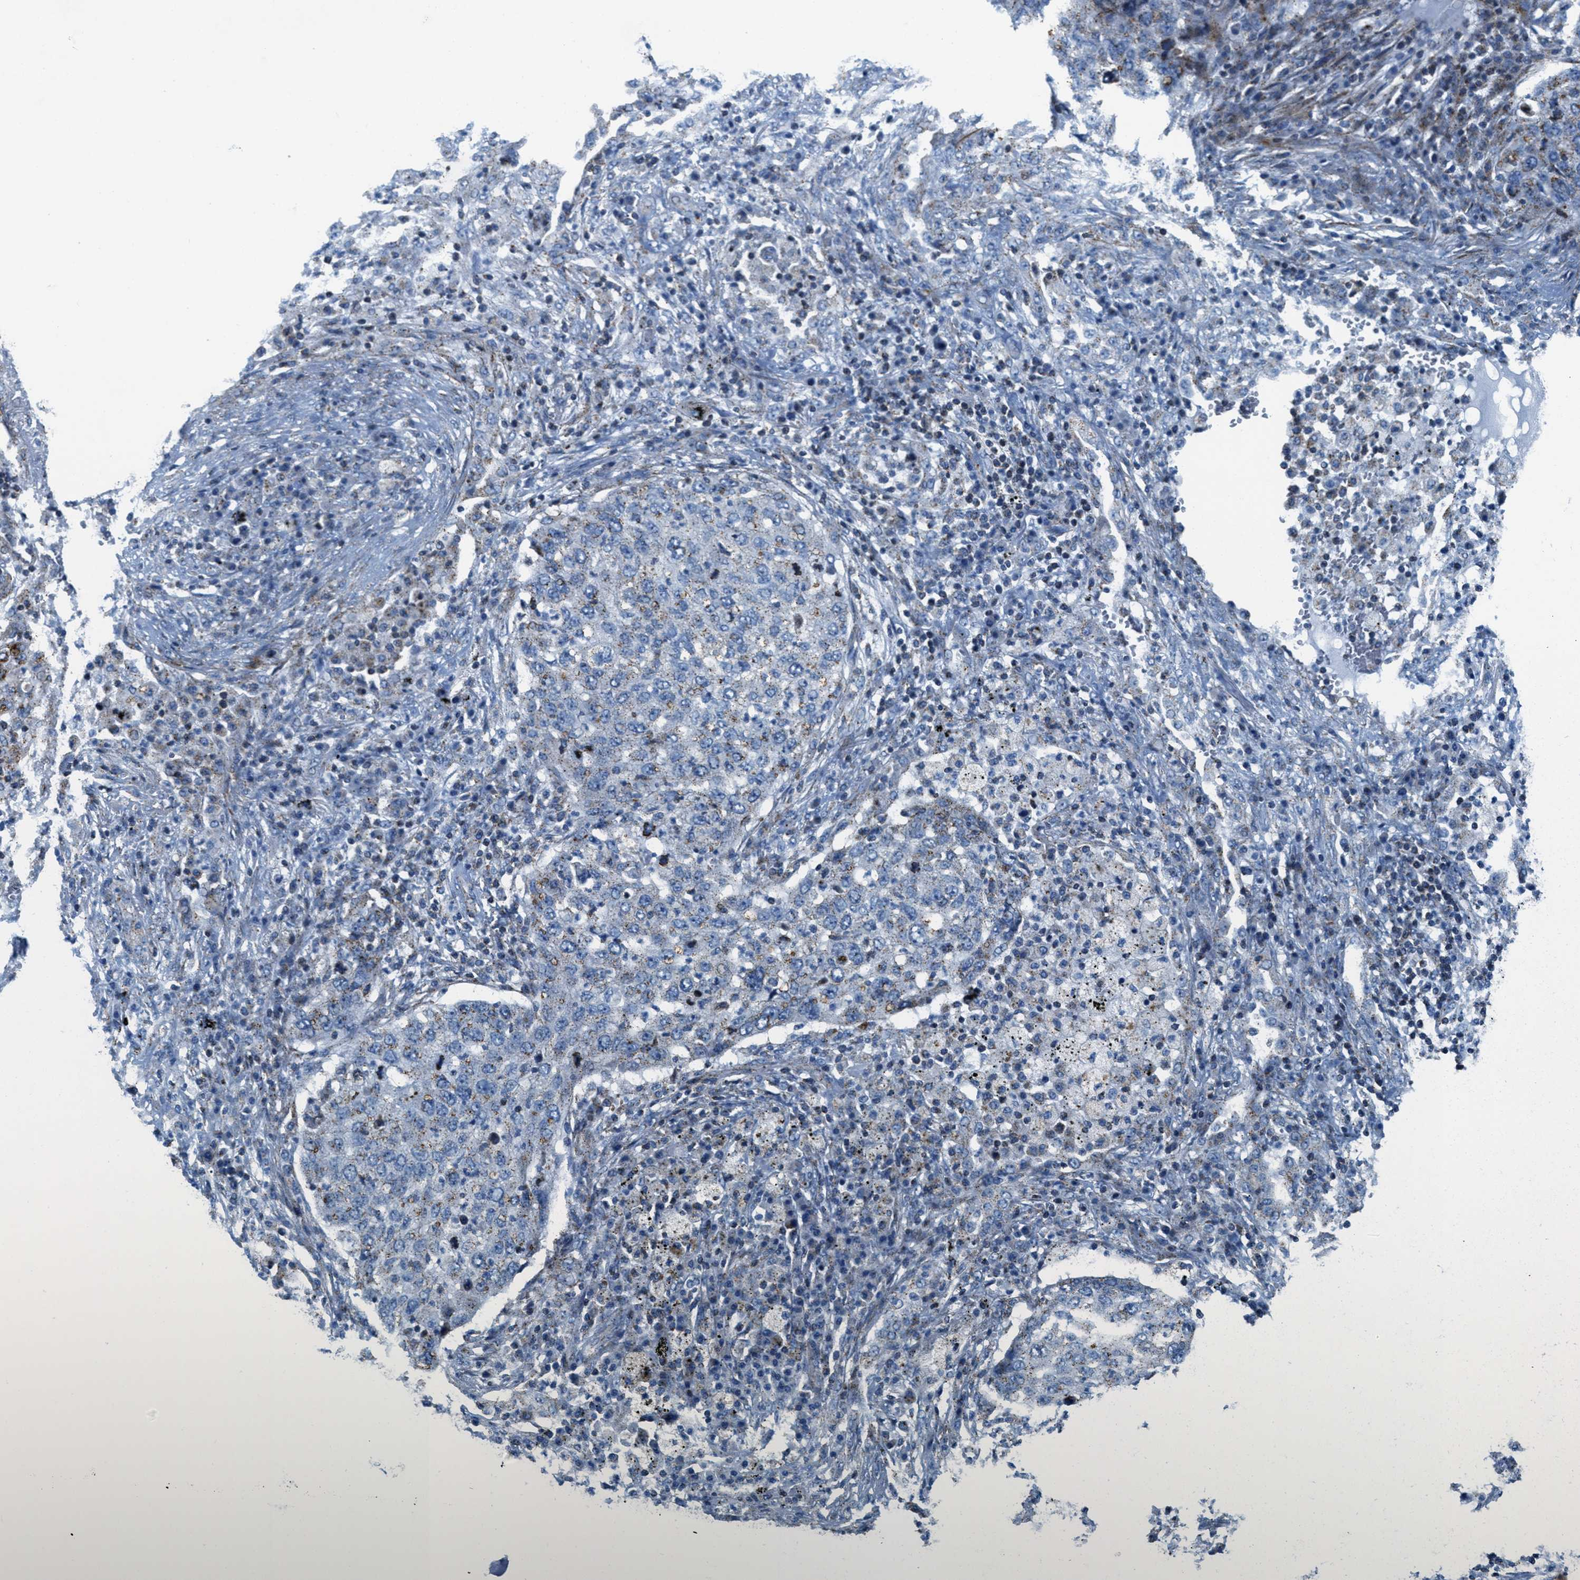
{"staining": {"intensity": "weak", "quantity": "25%-75%", "location": "cytoplasmic/membranous"}, "tissue": "lung cancer", "cell_type": "Tumor cells", "image_type": "cancer", "snomed": [{"axis": "morphology", "description": "Squamous cell carcinoma, NOS"}, {"axis": "topography", "description": "Lung"}], "caption": "Lung cancer (squamous cell carcinoma) stained with immunohistochemistry demonstrates weak cytoplasmic/membranous positivity in approximately 25%-75% of tumor cells.", "gene": "MFSD13A", "patient": {"sex": "female", "age": 63}}